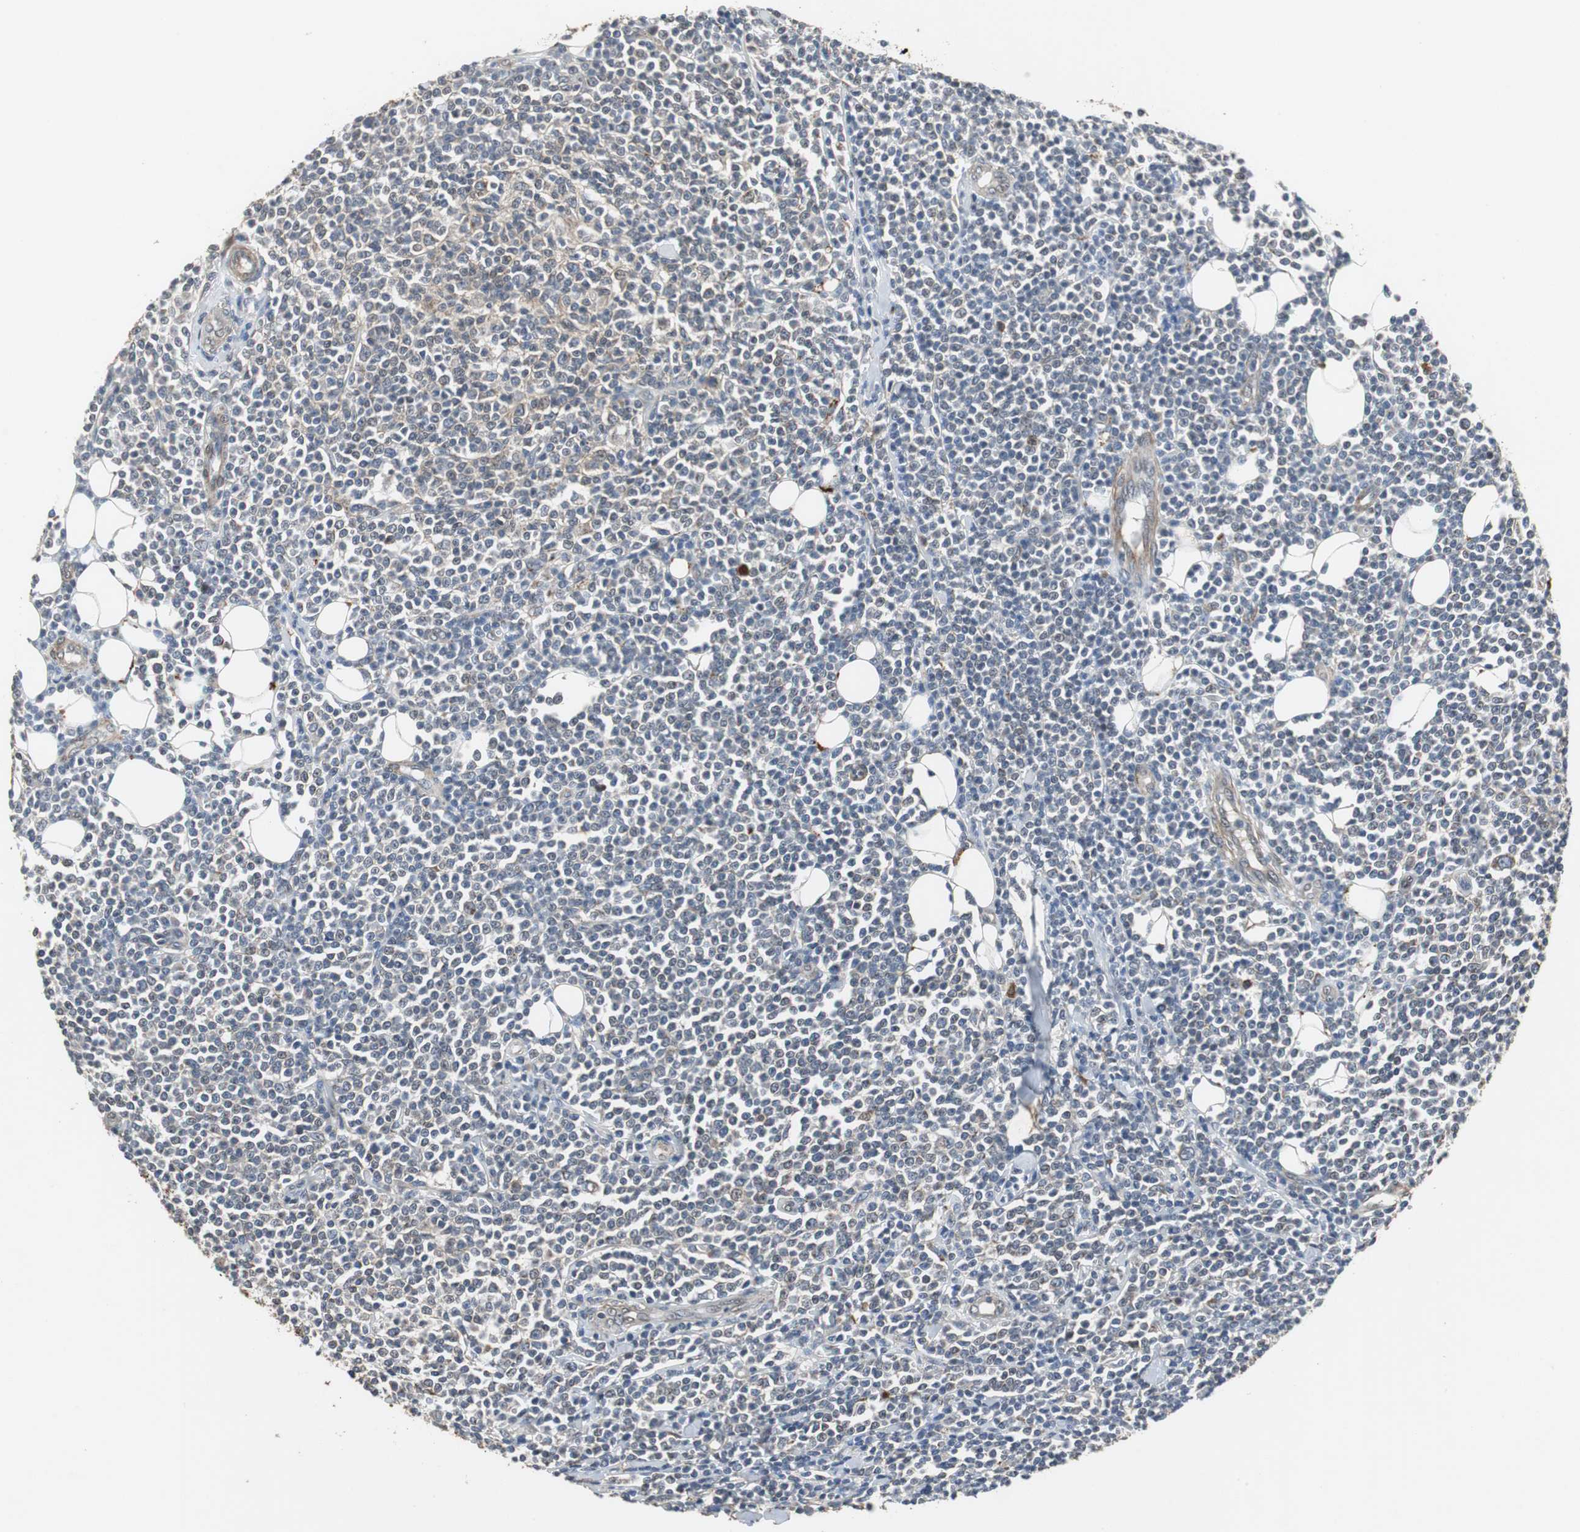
{"staining": {"intensity": "weak", "quantity": ">75%", "location": "cytoplasmic/membranous"}, "tissue": "lymphoma", "cell_type": "Tumor cells", "image_type": "cancer", "snomed": [{"axis": "morphology", "description": "Malignant lymphoma, non-Hodgkin's type, Low grade"}, {"axis": "topography", "description": "Soft tissue"}], "caption": "Weak cytoplasmic/membranous staining is identified in approximately >75% of tumor cells in low-grade malignant lymphoma, non-Hodgkin's type.", "gene": "JTB", "patient": {"sex": "male", "age": 92}}